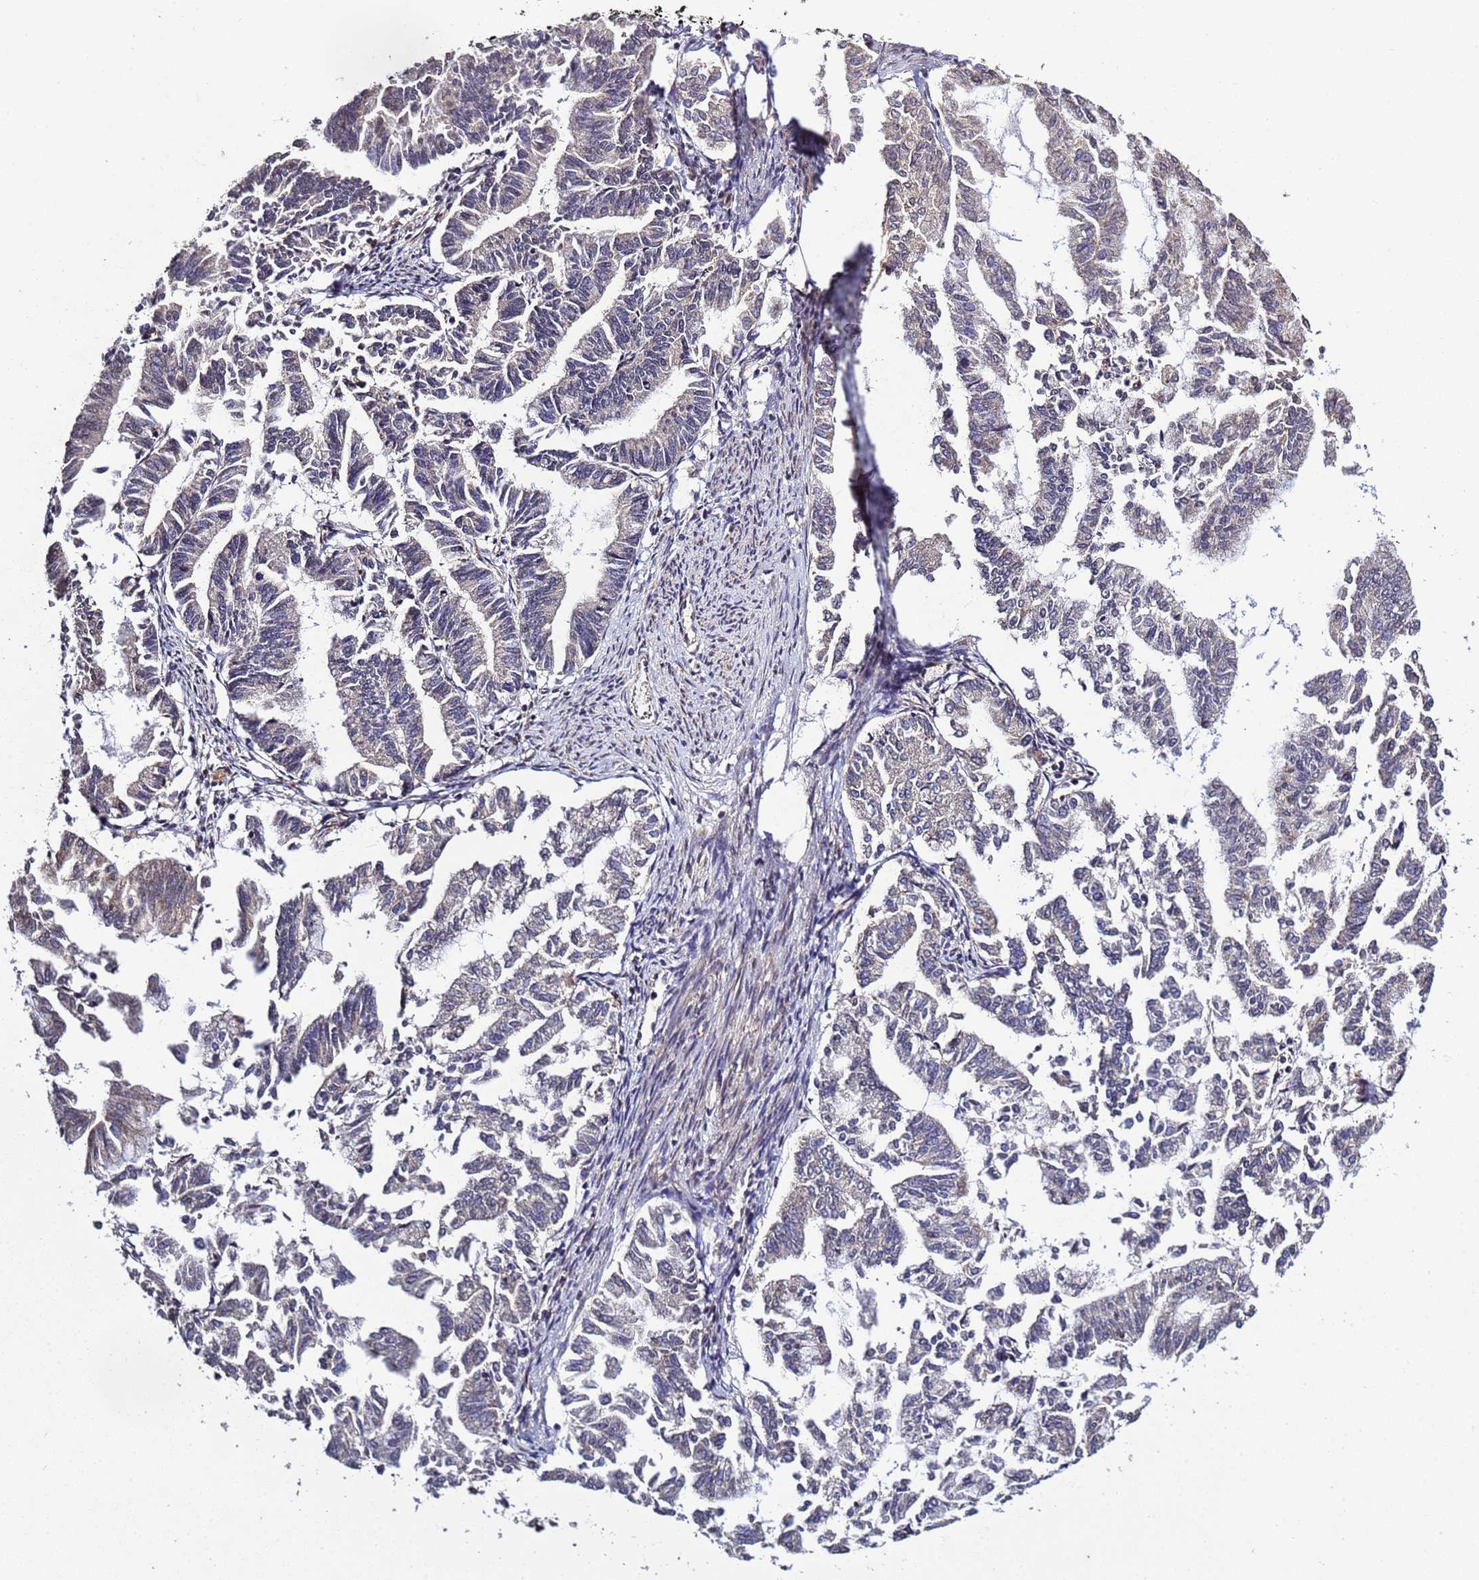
{"staining": {"intensity": "weak", "quantity": "25%-75%", "location": "cytoplasmic/membranous"}, "tissue": "endometrial cancer", "cell_type": "Tumor cells", "image_type": "cancer", "snomed": [{"axis": "morphology", "description": "Adenocarcinoma, NOS"}, {"axis": "topography", "description": "Endometrium"}], "caption": "Weak cytoplasmic/membranous positivity is identified in about 25%-75% of tumor cells in endometrial adenocarcinoma. Nuclei are stained in blue.", "gene": "P2RX7", "patient": {"sex": "female", "age": 79}}